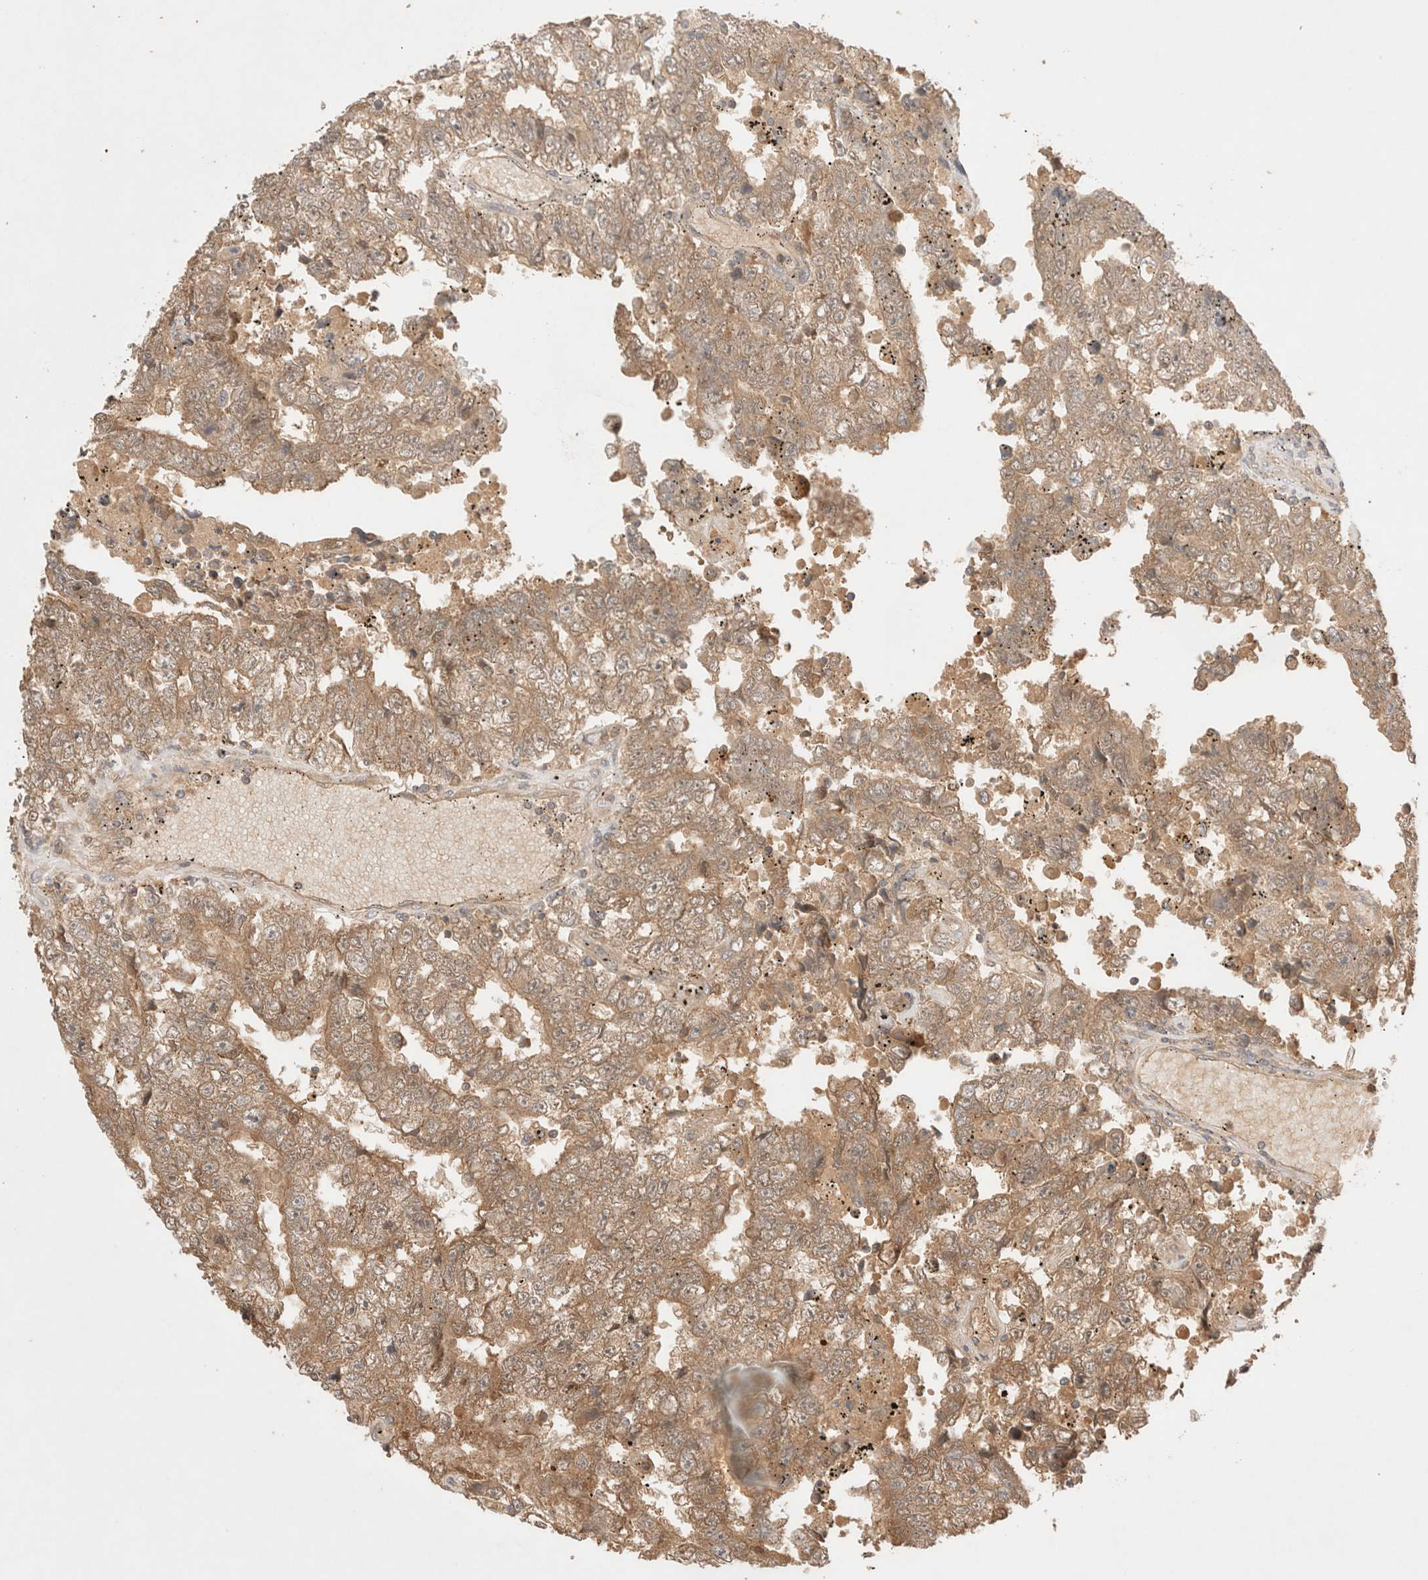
{"staining": {"intensity": "moderate", "quantity": ">75%", "location": "cytoplasmic/membranous"}, "tissue": "testis cancer", "cell_type": "Tumor cells", "image_type": "cancer", "snomed": [{"axis": "morphology", "description": "Carcinoma, Embryonal, NOS"}, {"axis": "topography", "description": "Testis"}], "caption": "Tumor cells show moderate cytoplasmic/membranous expression in about >75% of cells in testis cancer (embryonal carcinoma).", "gene": "CARNMT1", "patient": {"sex": "male", "age": 25}}